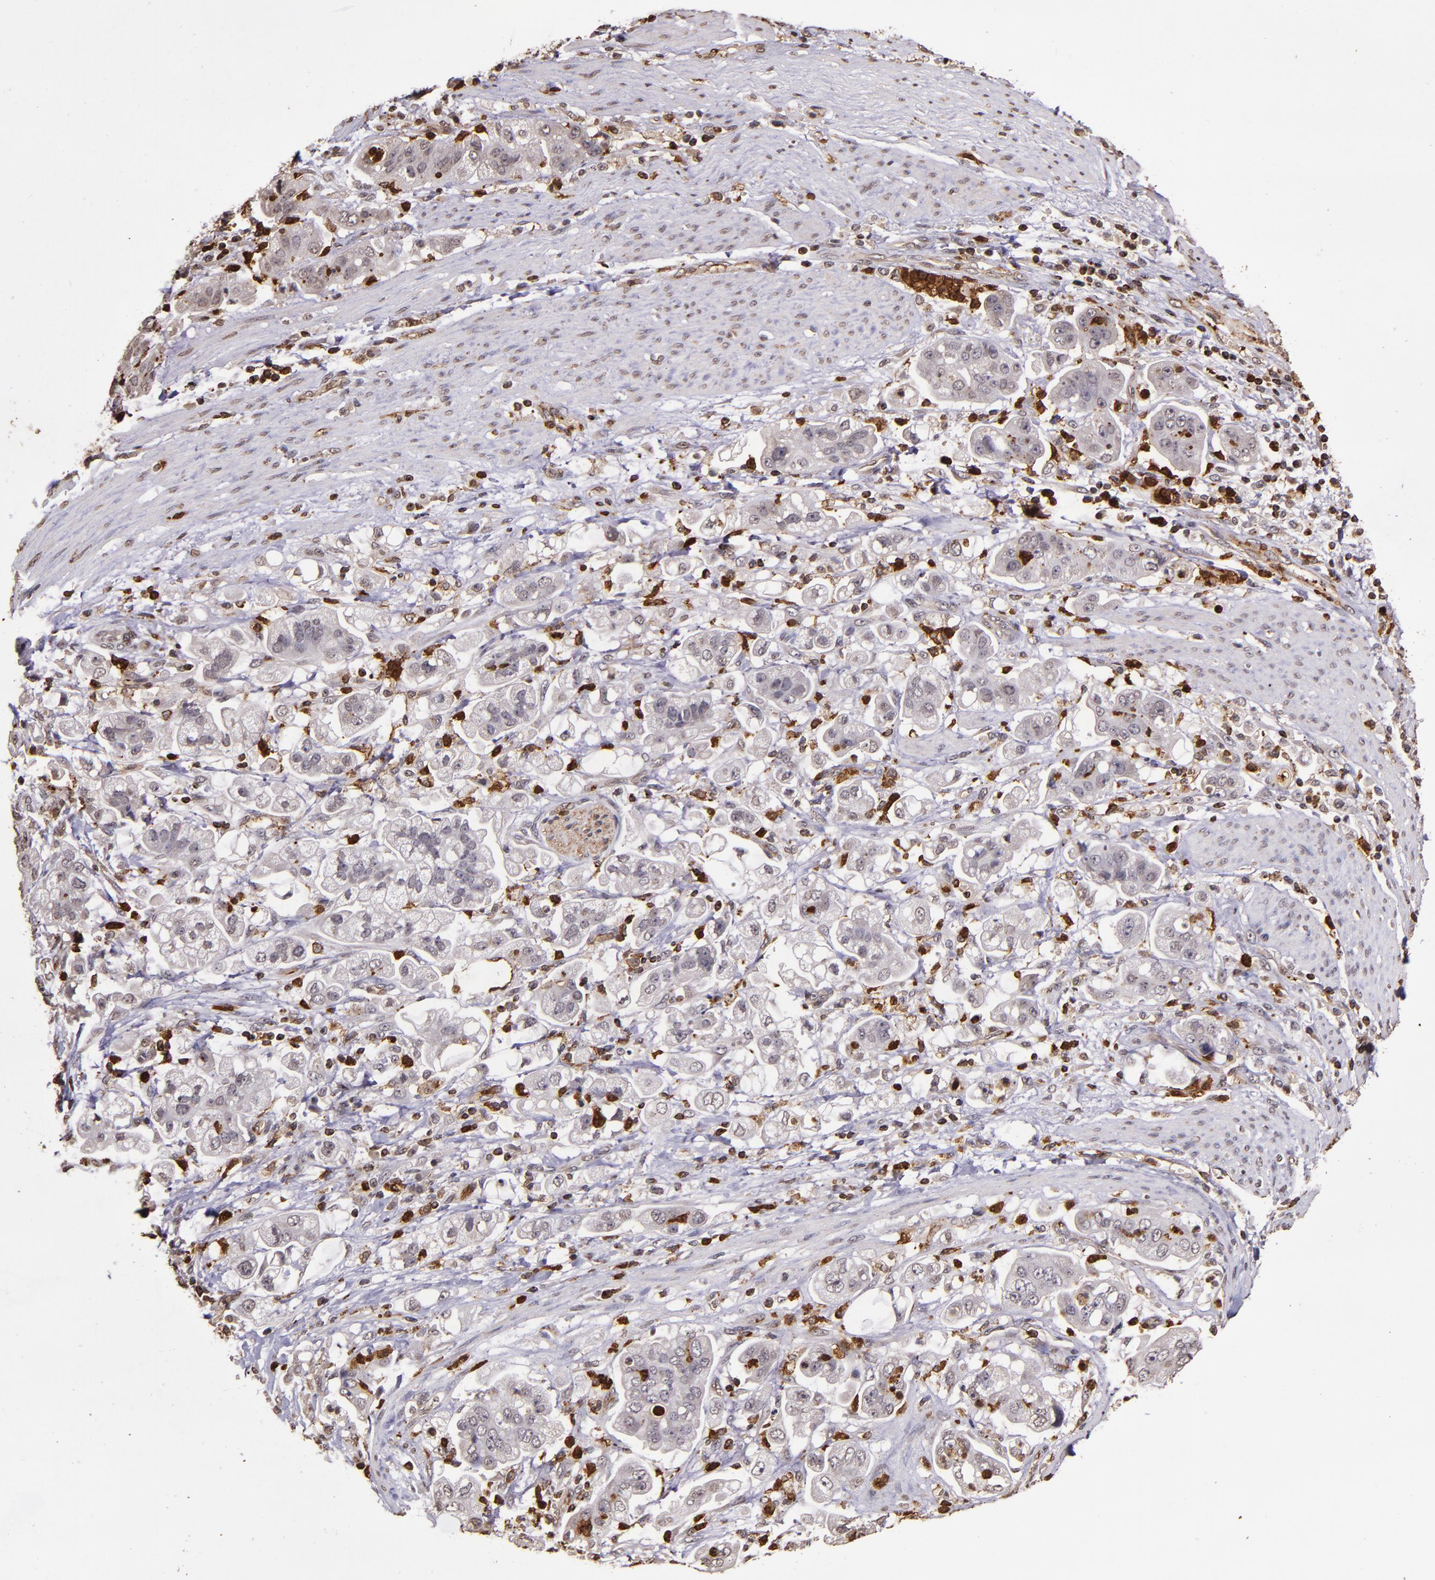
{"staining": {"intensity": "weak", "quantity": "<25%", "location": "cytoplasmic/membranous"}, "tissue": "stomach cancer", "cell_type": "Tumor cells", "image_type": "cancer", "snomed": [{"axis": "morphology", "description": "Adenocarcinoma, NOS"}, {"axis": "topography", "description": "Stomach"}], "caption": "IHC of human stomach cancer (adenocarcinoma) reveals no positivity in tumor cells.", "gene": "SLC2A3", "patient": {"sex": "male", "age": 62}}